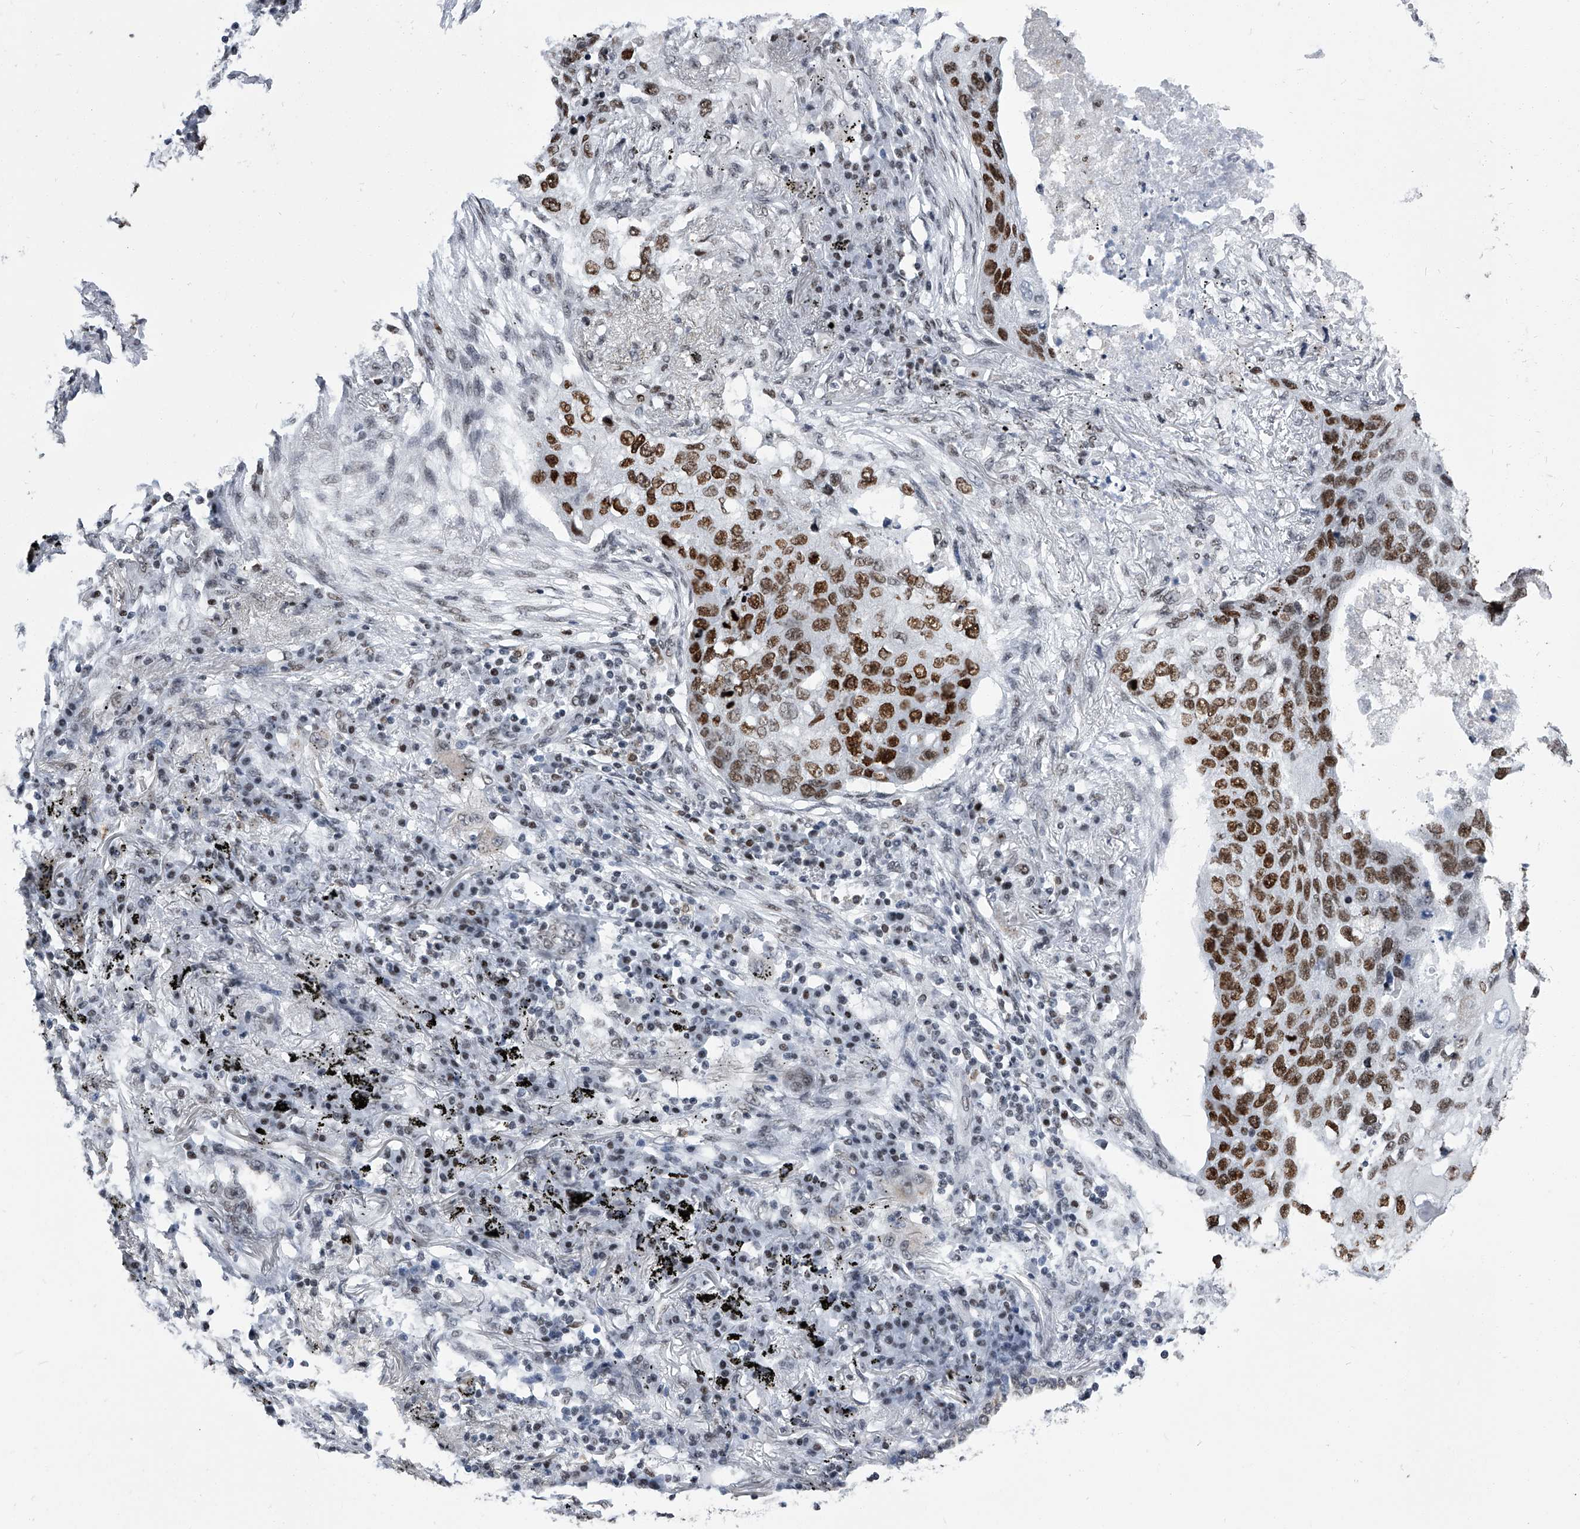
{"staining": {"intensity": "strong", "quantity": ">75%", "location": "nuclear"}, "tissue": "lung cancer", "cell_type": "Tumor cells", "image_type": "cancer", "snomed": [{"axis": "morphology", "description": "Squamous cell carcinoma, NOS"}, {"axis": "topography", "description": "Lung"}], "caption": "Protein staining demonstrates strong nuclear expression in about >75% of tumor cells in squamous cell carcinoma (lung).", "gene": "SIM2", "patient": {"sex": "female", "age": 63}}